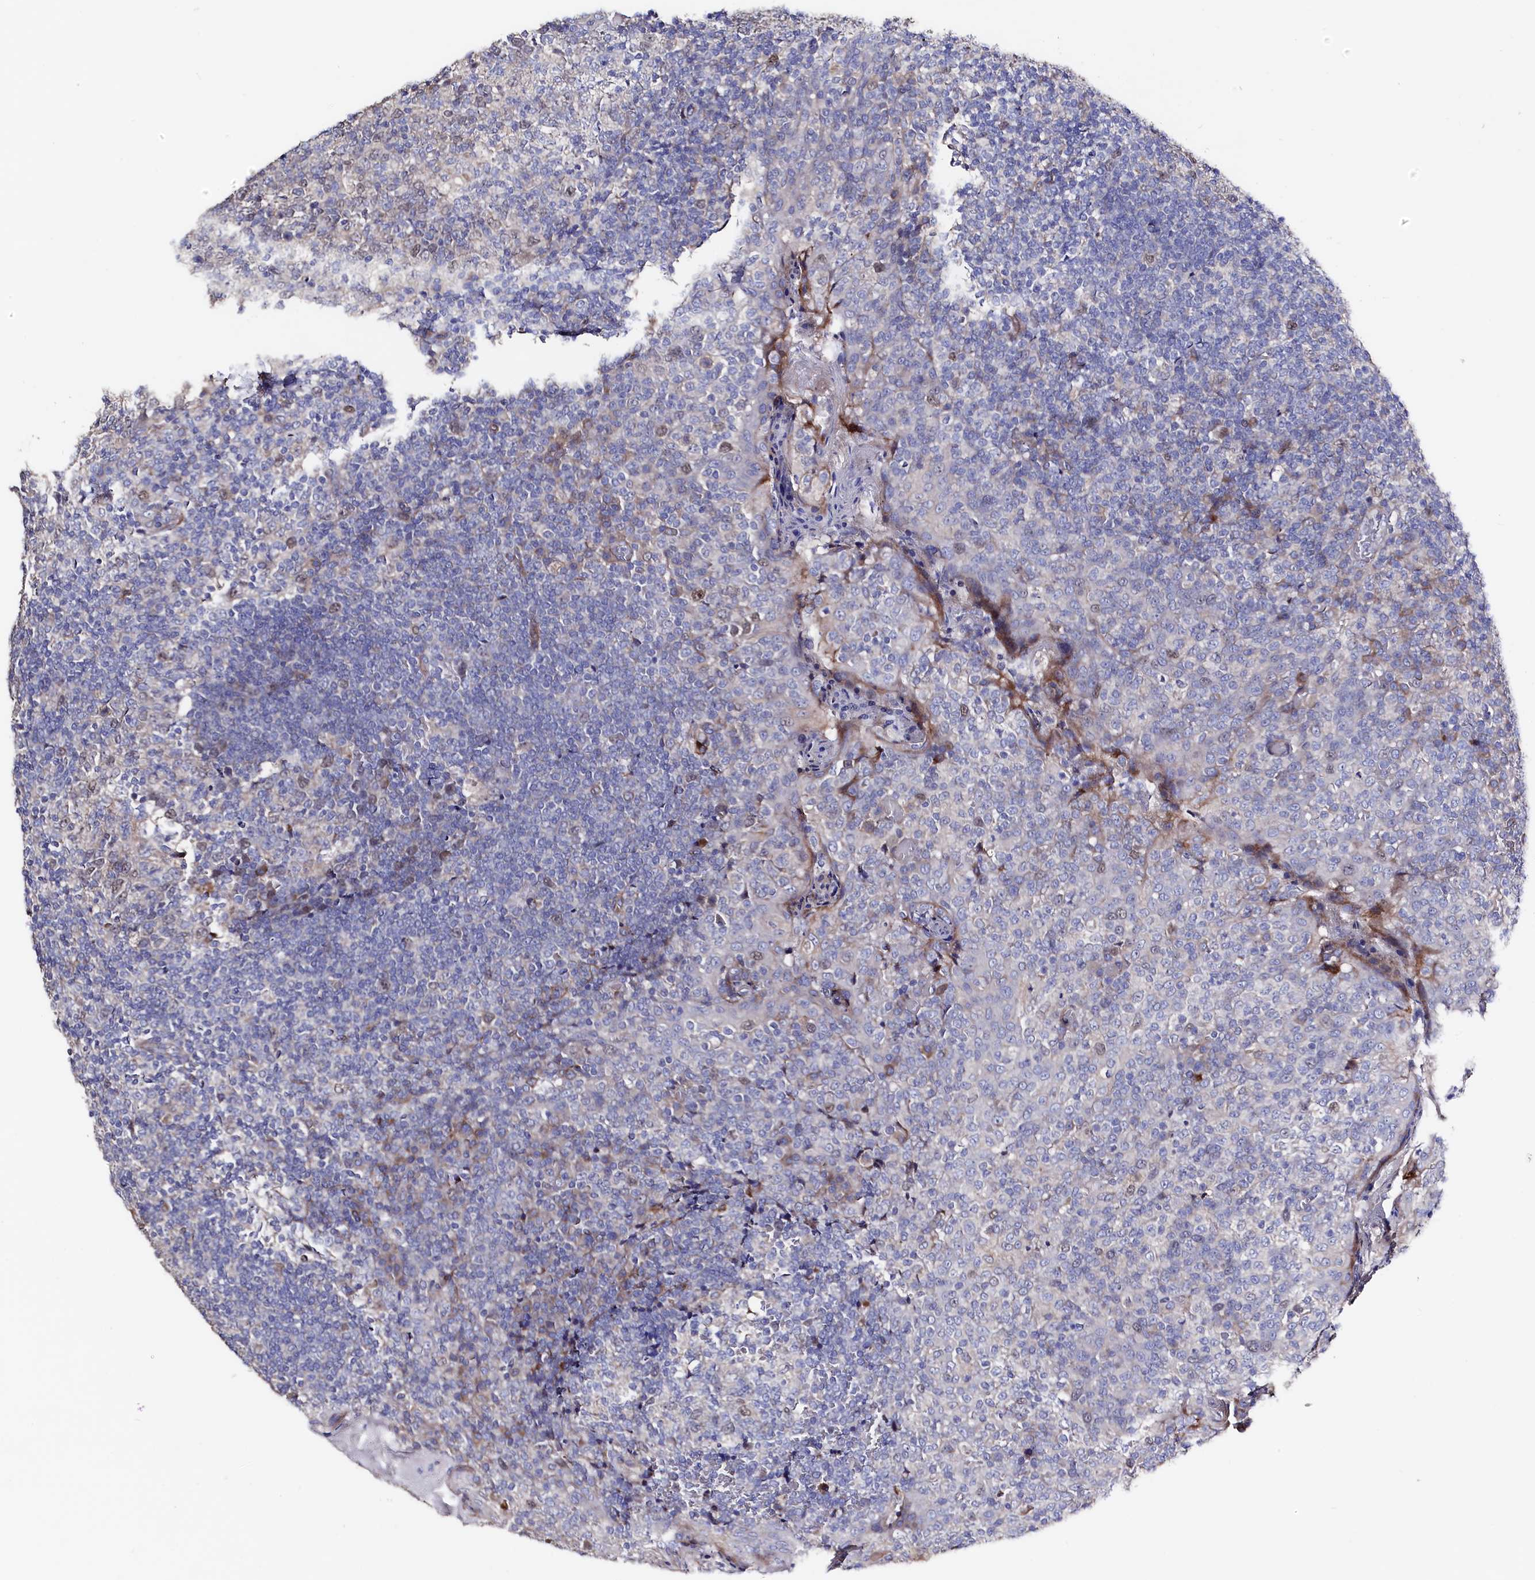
{"staining": {"intensity": "moderate", "quantity": "<25%", "location": "nuclear"}, "tissue": "tonsil", "cell_type": "Germinal center cells", "image_type": "normal", "snomed": [{"axis": "morphology", "description": "Normal tissue, NOS"}, {"axis": "topography", "description": "Tonsil"}], "caption": "Benign tonsil shows moderate nuclear expression in about <25% of germinal center cells.", "gene": "WNT8A", "patient": {"sex": "female", "age": 19}}